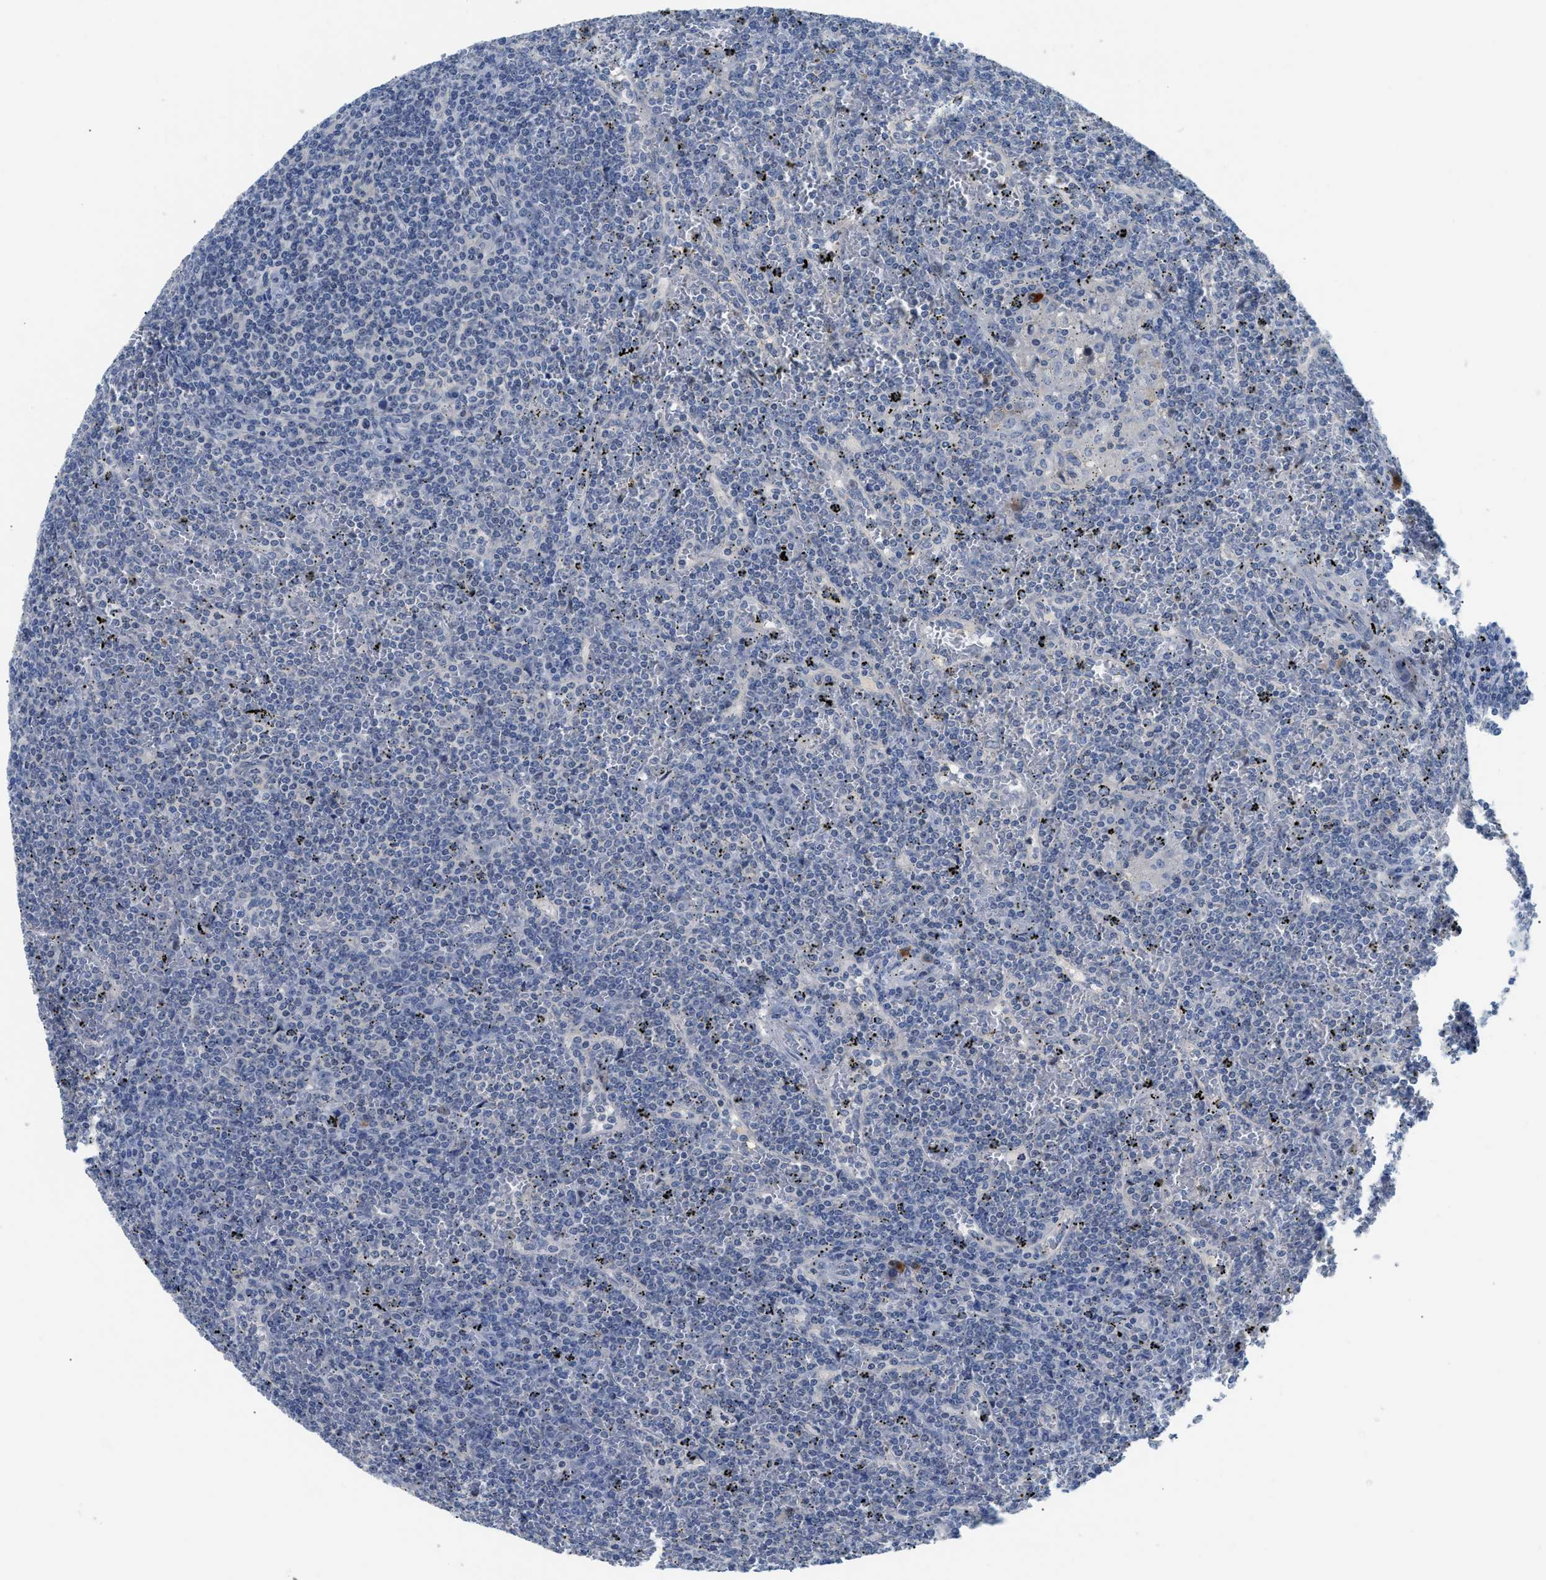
{"staining": {"intensity": "negative", "quantity": "none", "location": "none"}, "tissue": "lymphoma", "cell_type": "Tumor cells", "image_type": "cancer", "snomed": [{"axis": "morphology", "description": "Malignant lymphoma, non-Hodgkin's type, Low grade"}, {"axis": "topography", "description": "Spleen"}], "caption": "Tumor cells show no significant protein positivity in lymphoma.", "gene": "OR9K2", "patient": {"sex": "female", "age": 19}}